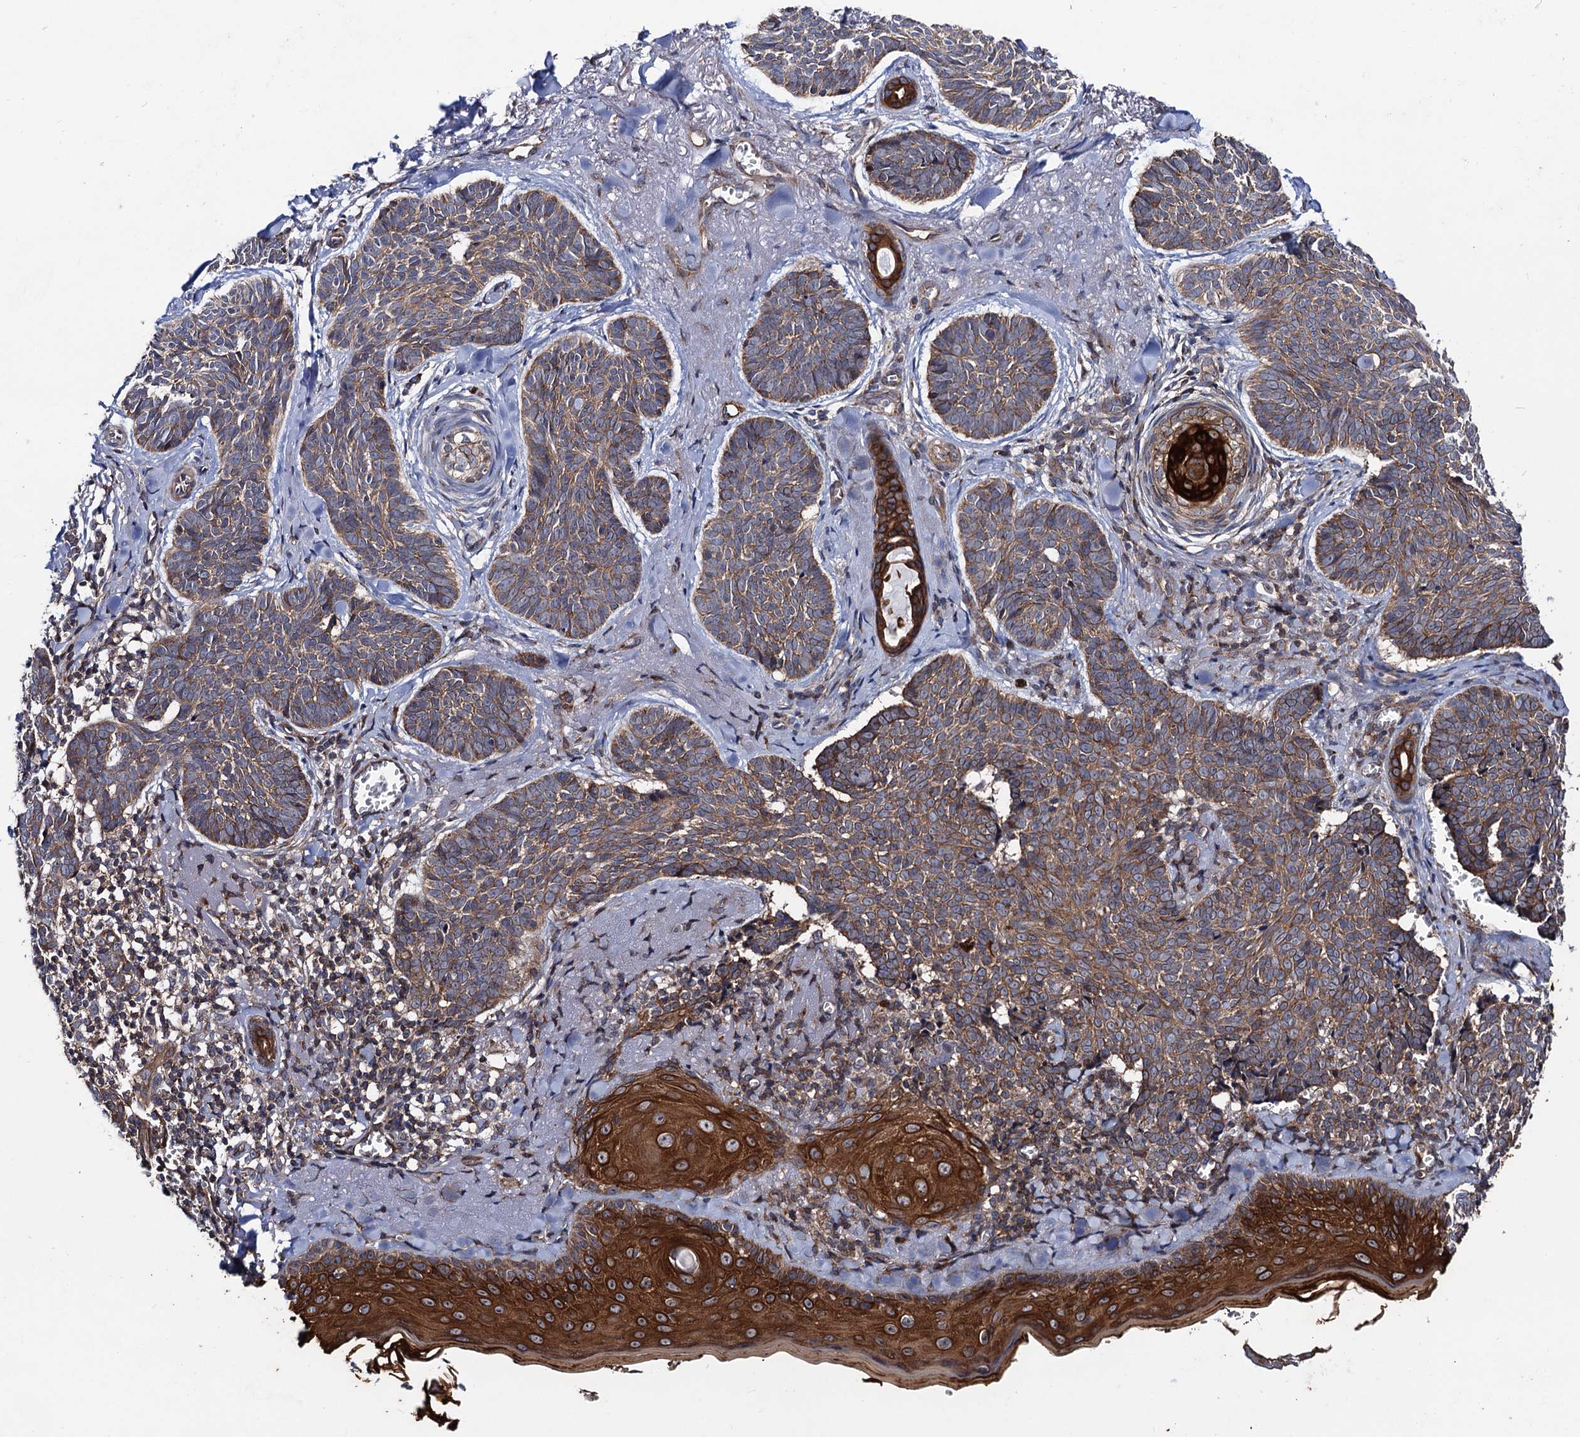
{"staining": {"intensity": "moderate", "quantity": ">75%", "location": "cytoplasmic/membranous"}, "tissue": "skin cancer", "cell_type": "Tumor cells", "image_type": "cancer", "snomed": [{"axis": "morphology", "description": "Basal cell carcinoma"}, {"axis": "topography", "description": "Skin"}], "caption": "IHC histopathology image of human skin cancer (basal cell carcinoma) stained for a protein (brown), which demonstrates medium levels of moderate cytoplasmic/membranous expression in about >75% of tumor cells.", "gene": "DYDC1", "patient": {"sex": "female", "age": 74}}